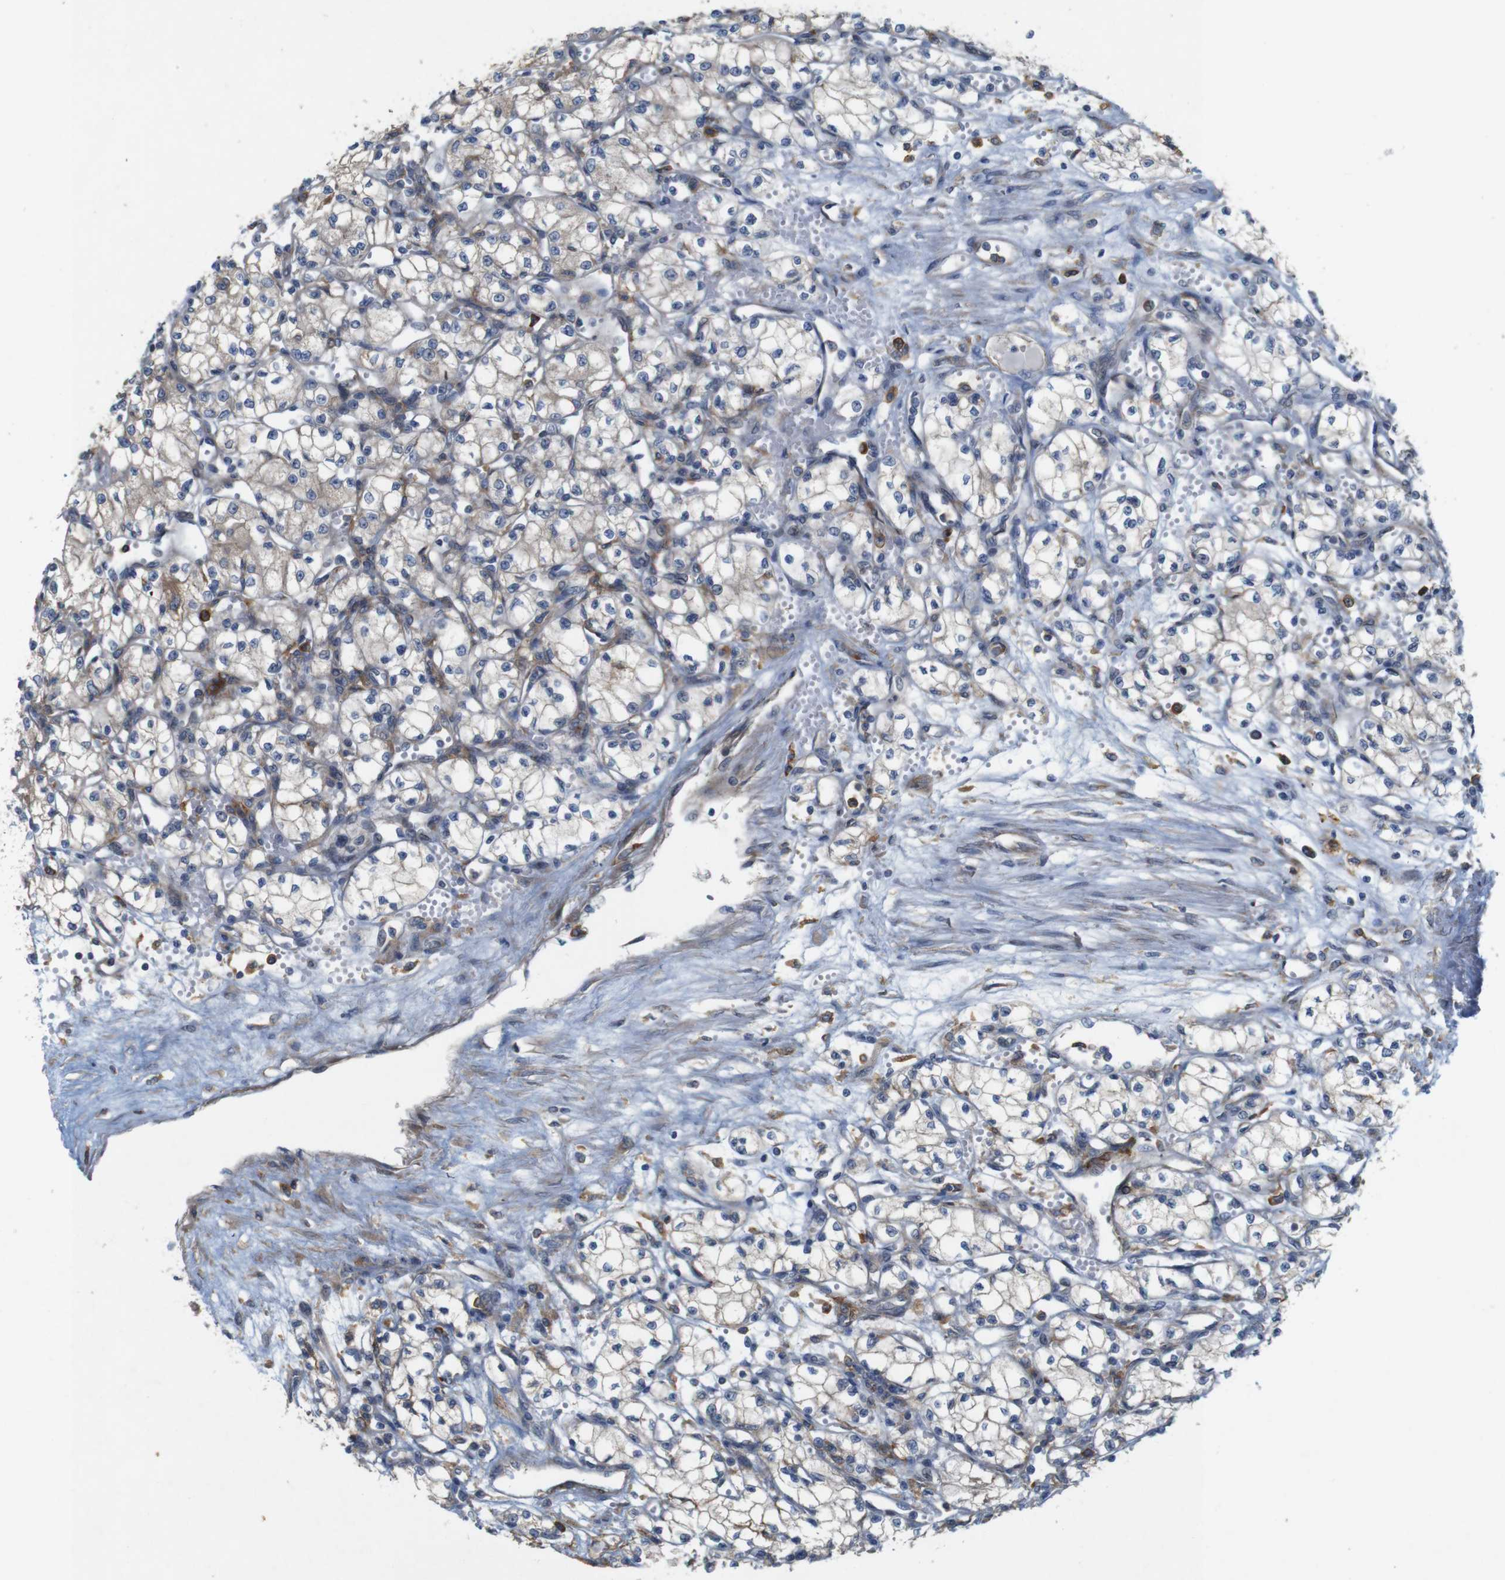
{"staining": {"intensity": "weak", "quantity": "<25%", "location": "cytoplasmic/membranous"}, "tissue": "renal cancer", "cell_type": "Tumor cells", "image_type": "cancer", "snomed": [{"axis": "morphology", "description": "Normal tissue, NOS"}, {"axis": "morphology", "description": "Adenocarcinoma, NOS"}, {"axis": "topography", "description": "Kidney"}], "caption": "An immunohistochemistry (IHC) histopathology image of renal adenocarcinoma is shown. There is no staining in tumor cells of renal adenocarcinoma.", "gene": "SIGLEC8", "patient": {"sex": "male", "age": 59}}